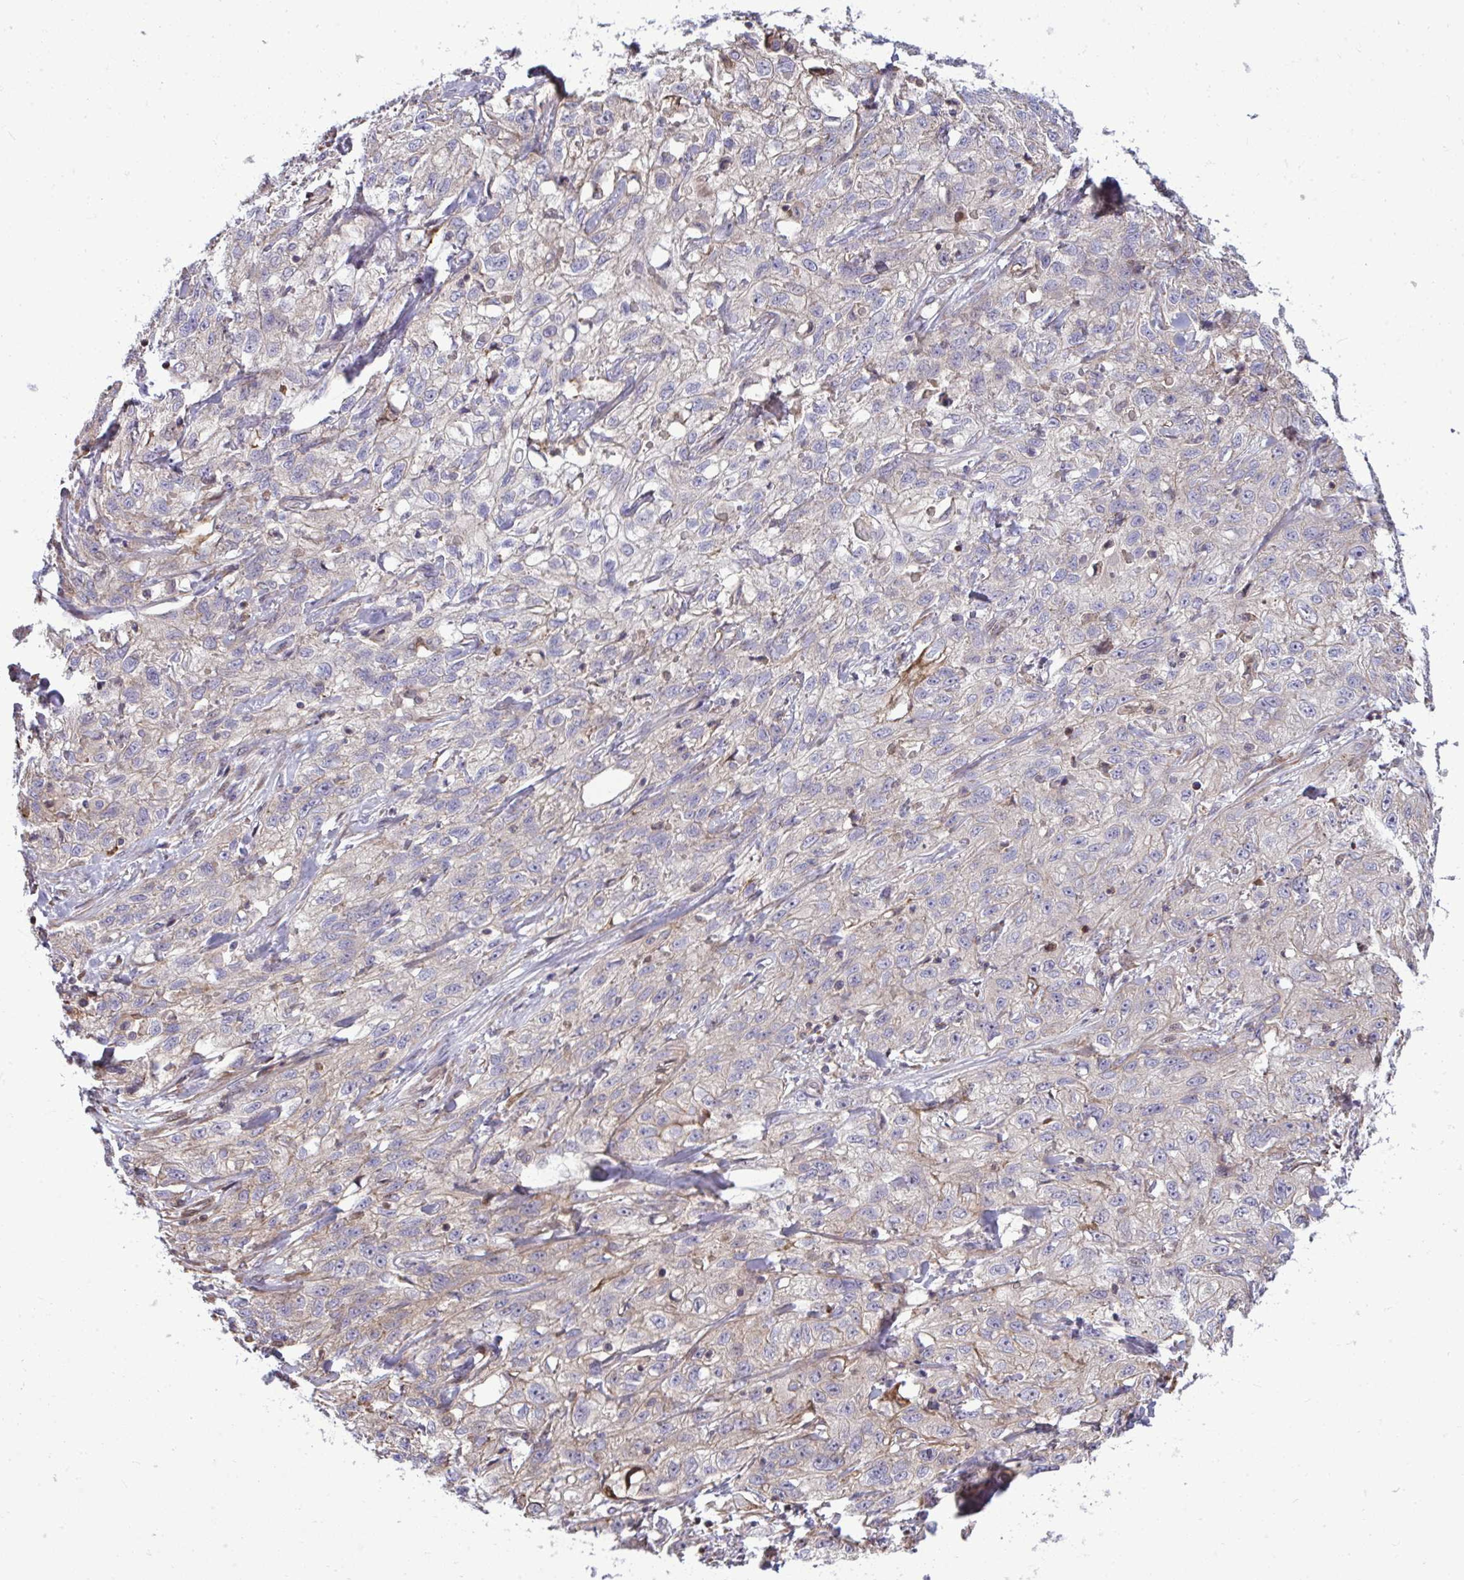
{"staining": {"intensity": "negative", "quantity": "none", "location": "none"}, "tissue": "skin cancer", "cell_type": "Tumor cells", "image_type": "cancer", "snomed": [{"axis": "morphology", "description": "Squamous cell carcinoma, NOS"}, {"axis": "topography", "description": "Skin"}, {"axis": "topography", "description": "Vulva"}], "caption": "Immunohistochemistry (IHC) image of neoplastic tissue: skin cancer stained with DAB (3,3'-diaminobenzidine) shows no significant protein expression in tumor cells. The staining was performed using DAB to visualize the protein expression in brown, while the nuclei were stained in blue with hematoxylin (Magnification: 20x).", "gene": "ZSCAN9", "patient": {"sex": "female", "age": 86}}